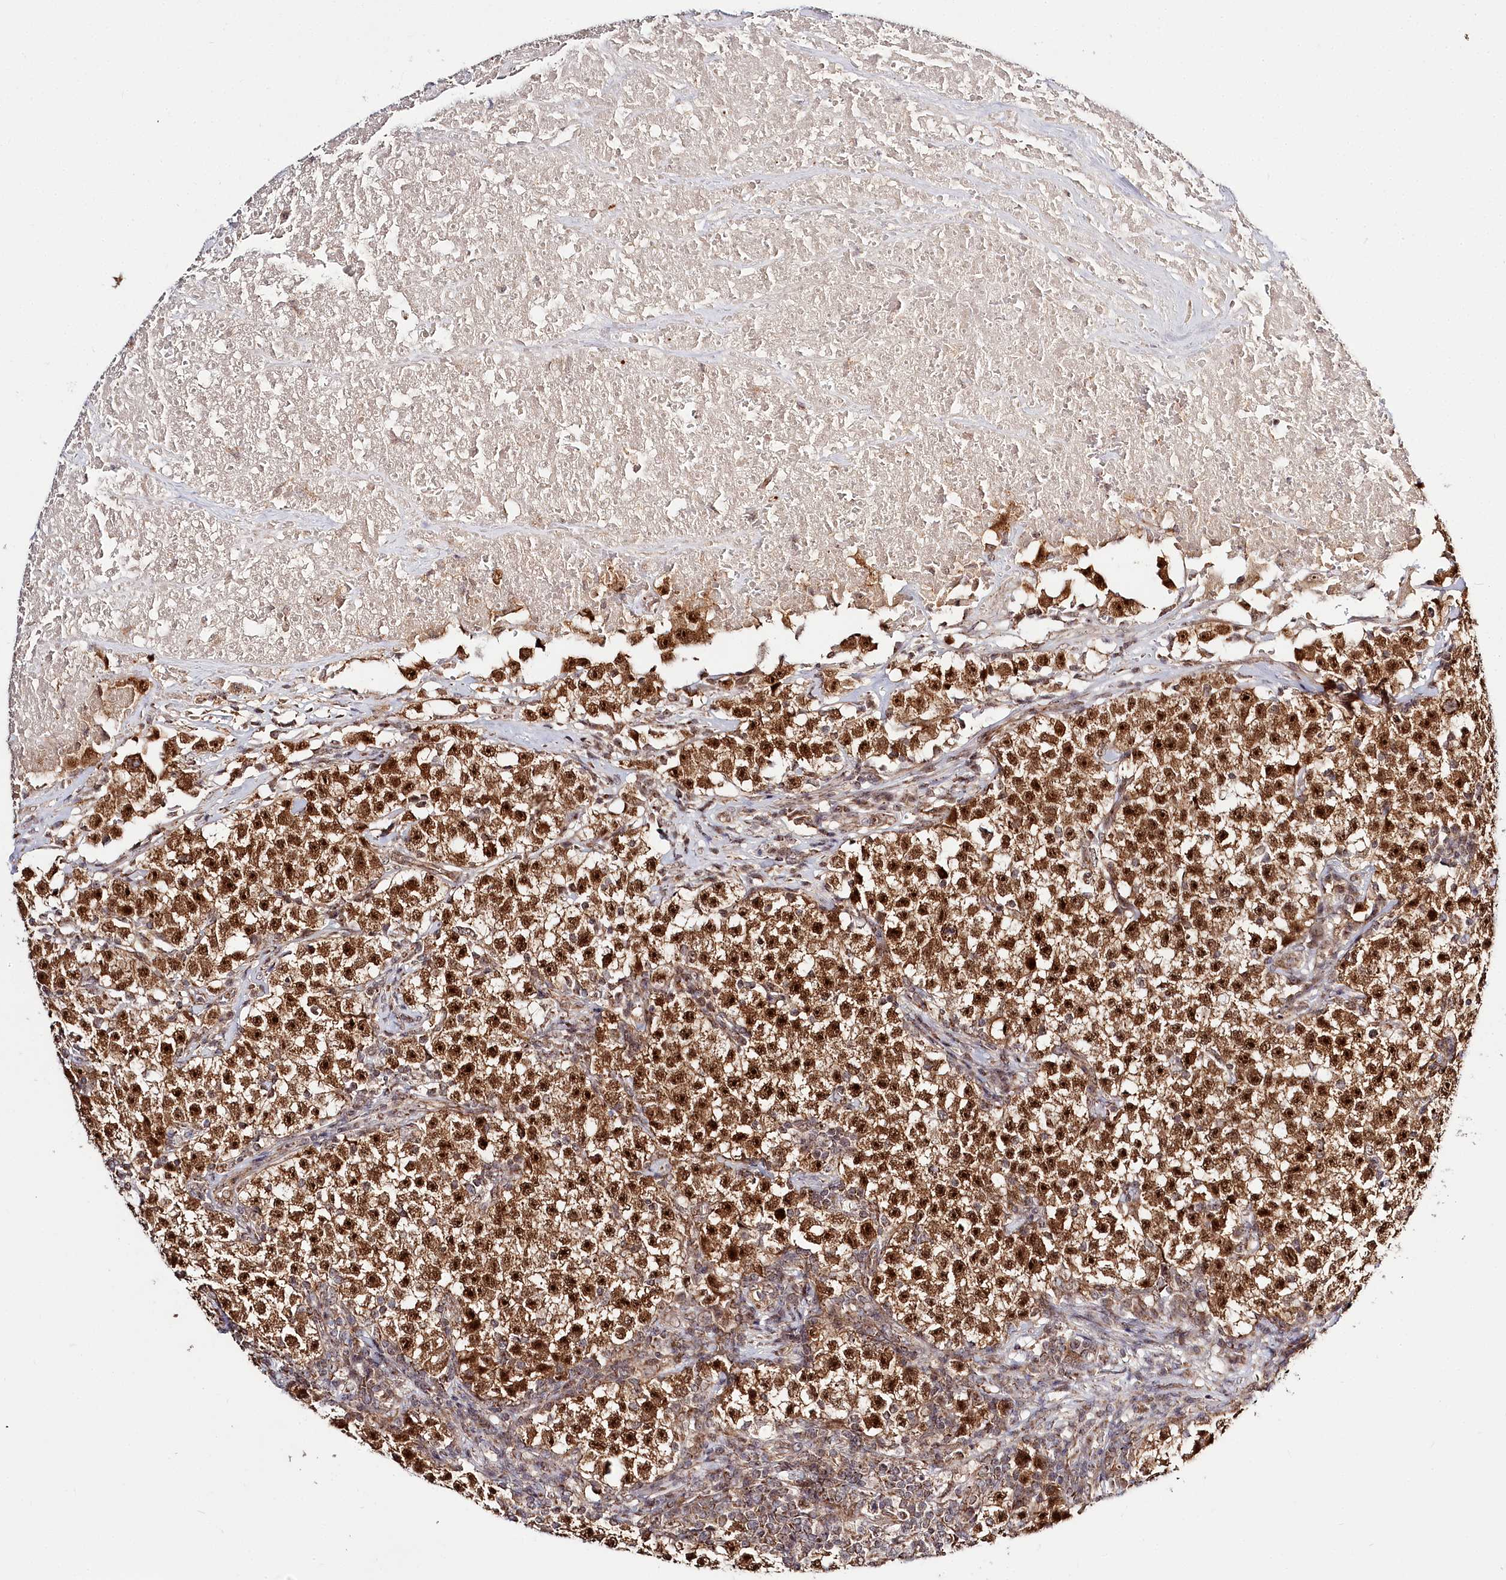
{"staining": {"intensity": "strong", "quantity": ">75%", "location": "cytoplasmic/membranous,nuclear"}, "tissue": "testis cancer", "cell_type": "Tumor cells", "image_type": "cancer", "snomed": [{"axis": "morphology", "description": "Seminoma, NOS"}, {"axis": "topography", "description": "Testis"}], "caption": "Seminoma (testis) stained with a brown dye exhibits strong cytoplasmic/membranous and nuclear positive positivity in approximately >75% of tumor cells.", "gene": "RTN4IP1", "patient": {"sex": "male", "age": 22}}